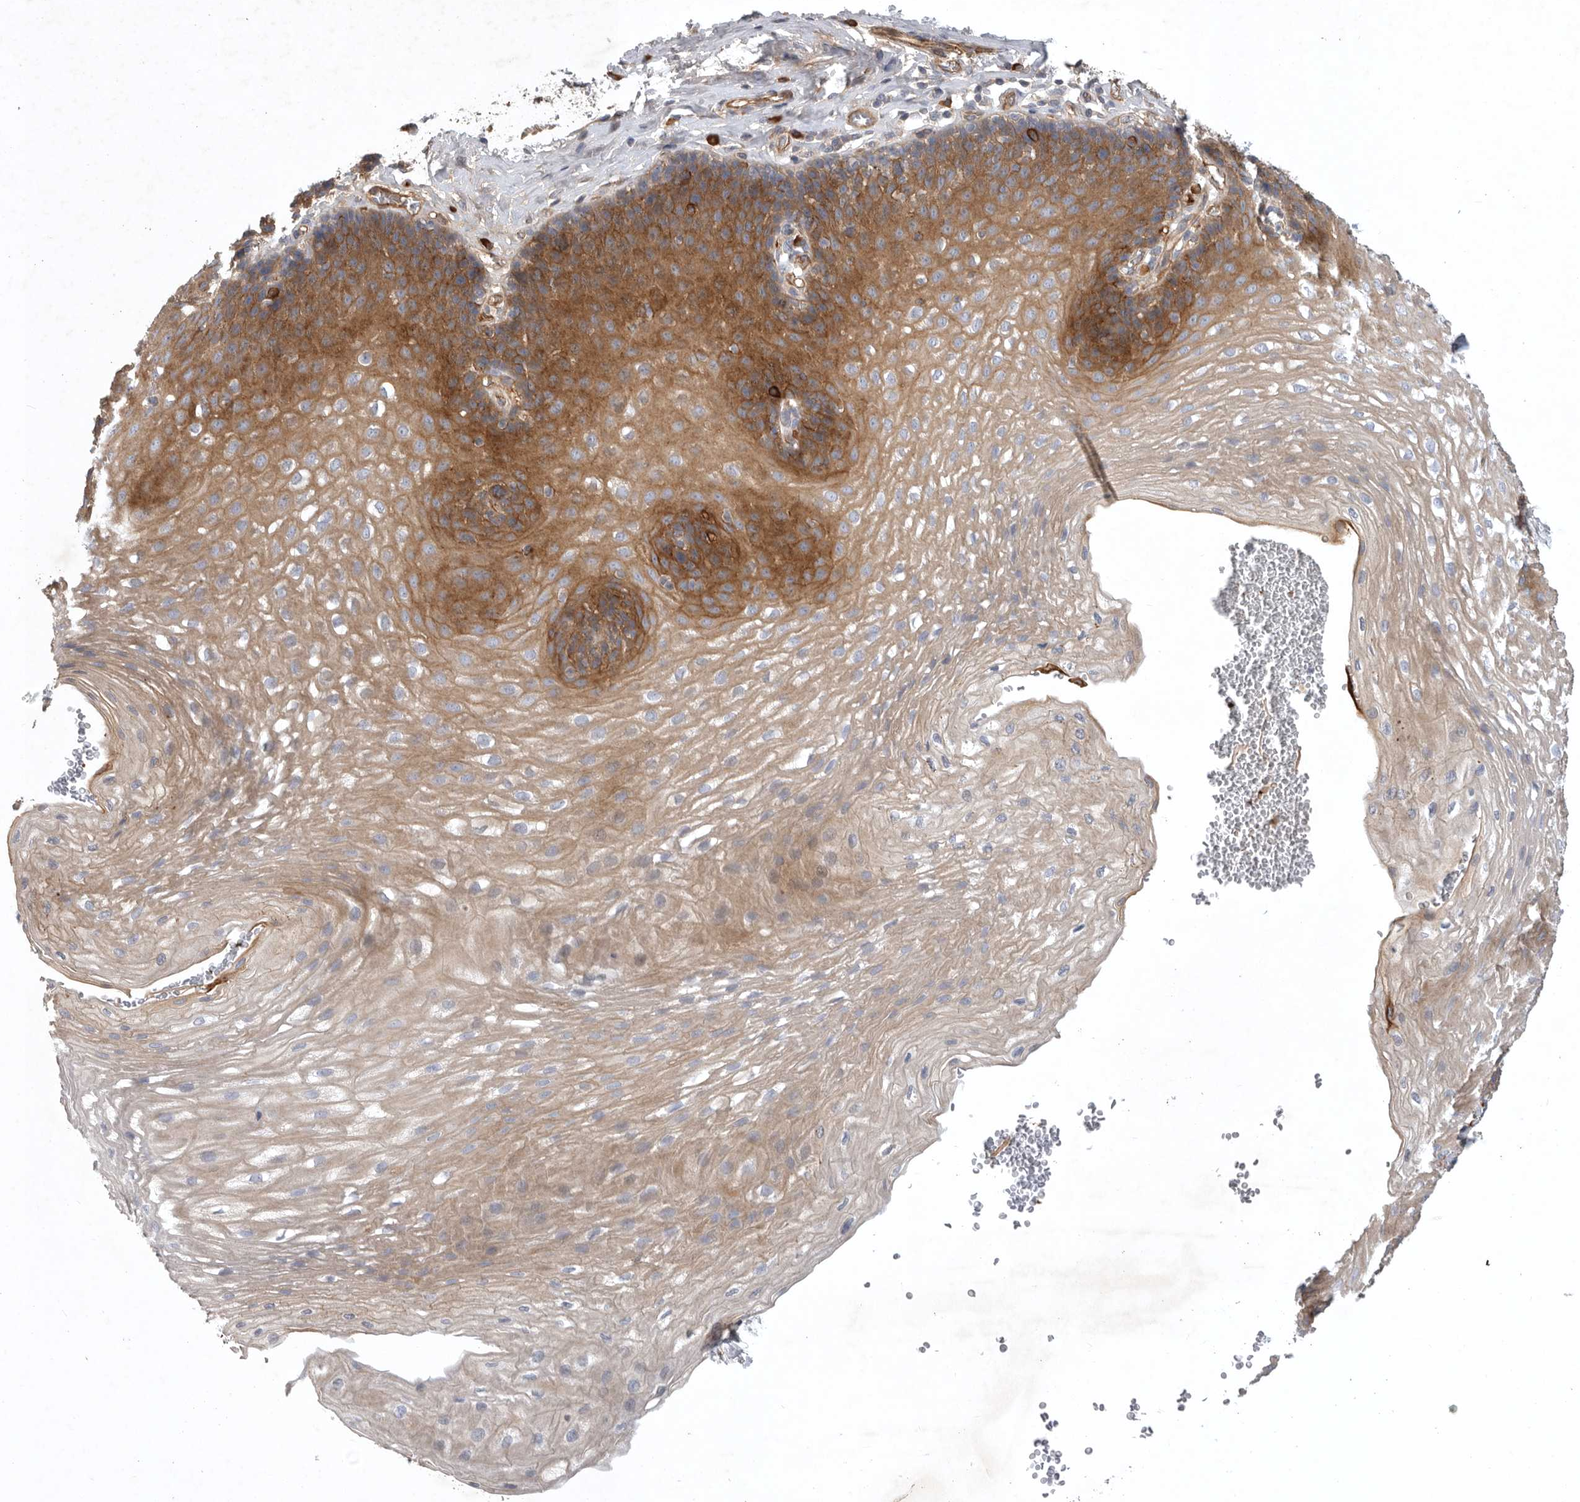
{"staining": {"intensity": "strong", "quantity": "25%-75%", "location": "cytoplasmic/membranous"}, "tissue": "esophagus", "cell_type": "Squamous epithelial cells", "image_type": "normal", "snomed": [{"axis": "morphology", "description": "Normal tissue, NOS"}, {"axis": "topography", "description": "Esophagus"}], "caption": "DAB (3,3'-diaminobenzidine) immunohistochemical staining of normal esophagus demonstrates strong cytoplasmic/membranous protein expression in about 25%-75% of squamous epithelial cells.", "gene": "MLPH", "patient": {"sex": "female", "age": 66}}